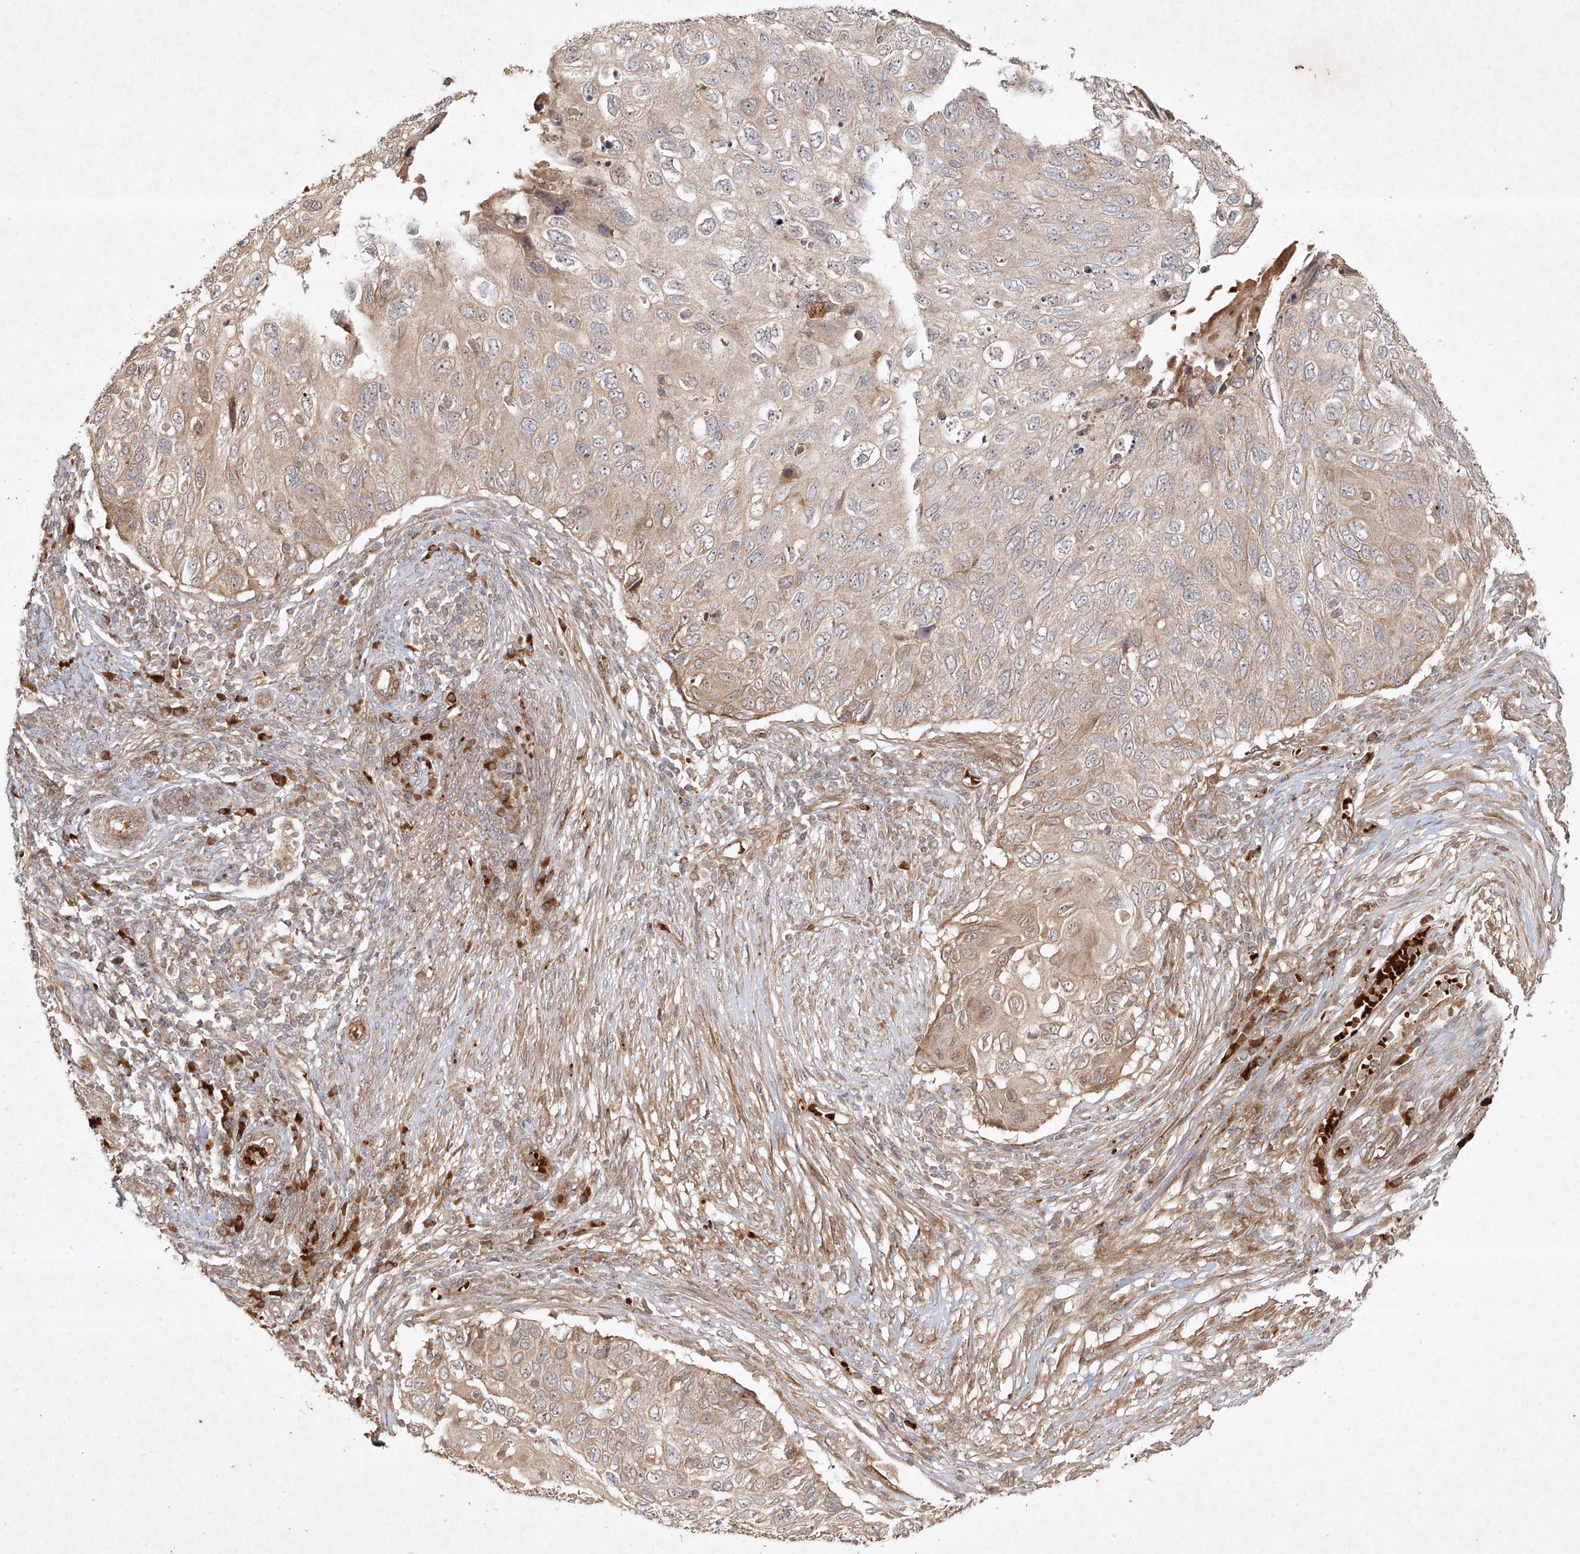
{"staining": {"intensity": "weak", "quantity": "25%-75%", "location": "cytoplasmic/membranous"}, "tissue": "cervical cancer", "cell_type": "Tumor cells", "image_type": "cancer", "snomed": [{"axis": "morphology", "description": "Squamous cell carcinoma, NOS"}, {"axis": "topography", "description": "Cervix"}], "caption": "Immunohistochemistry micrograph of neoplastic tissue: cervical cancer (squamous cell carcinoma) stained using IHC demonstrates low levels of weak protein expression localized specifically in the cytoplasmic/membranous of tumor cells, appearing as a cytoplasmic/membranous brown color.", "gene": "CYYR1", "patient": {"sex": "female", "age": 70}}